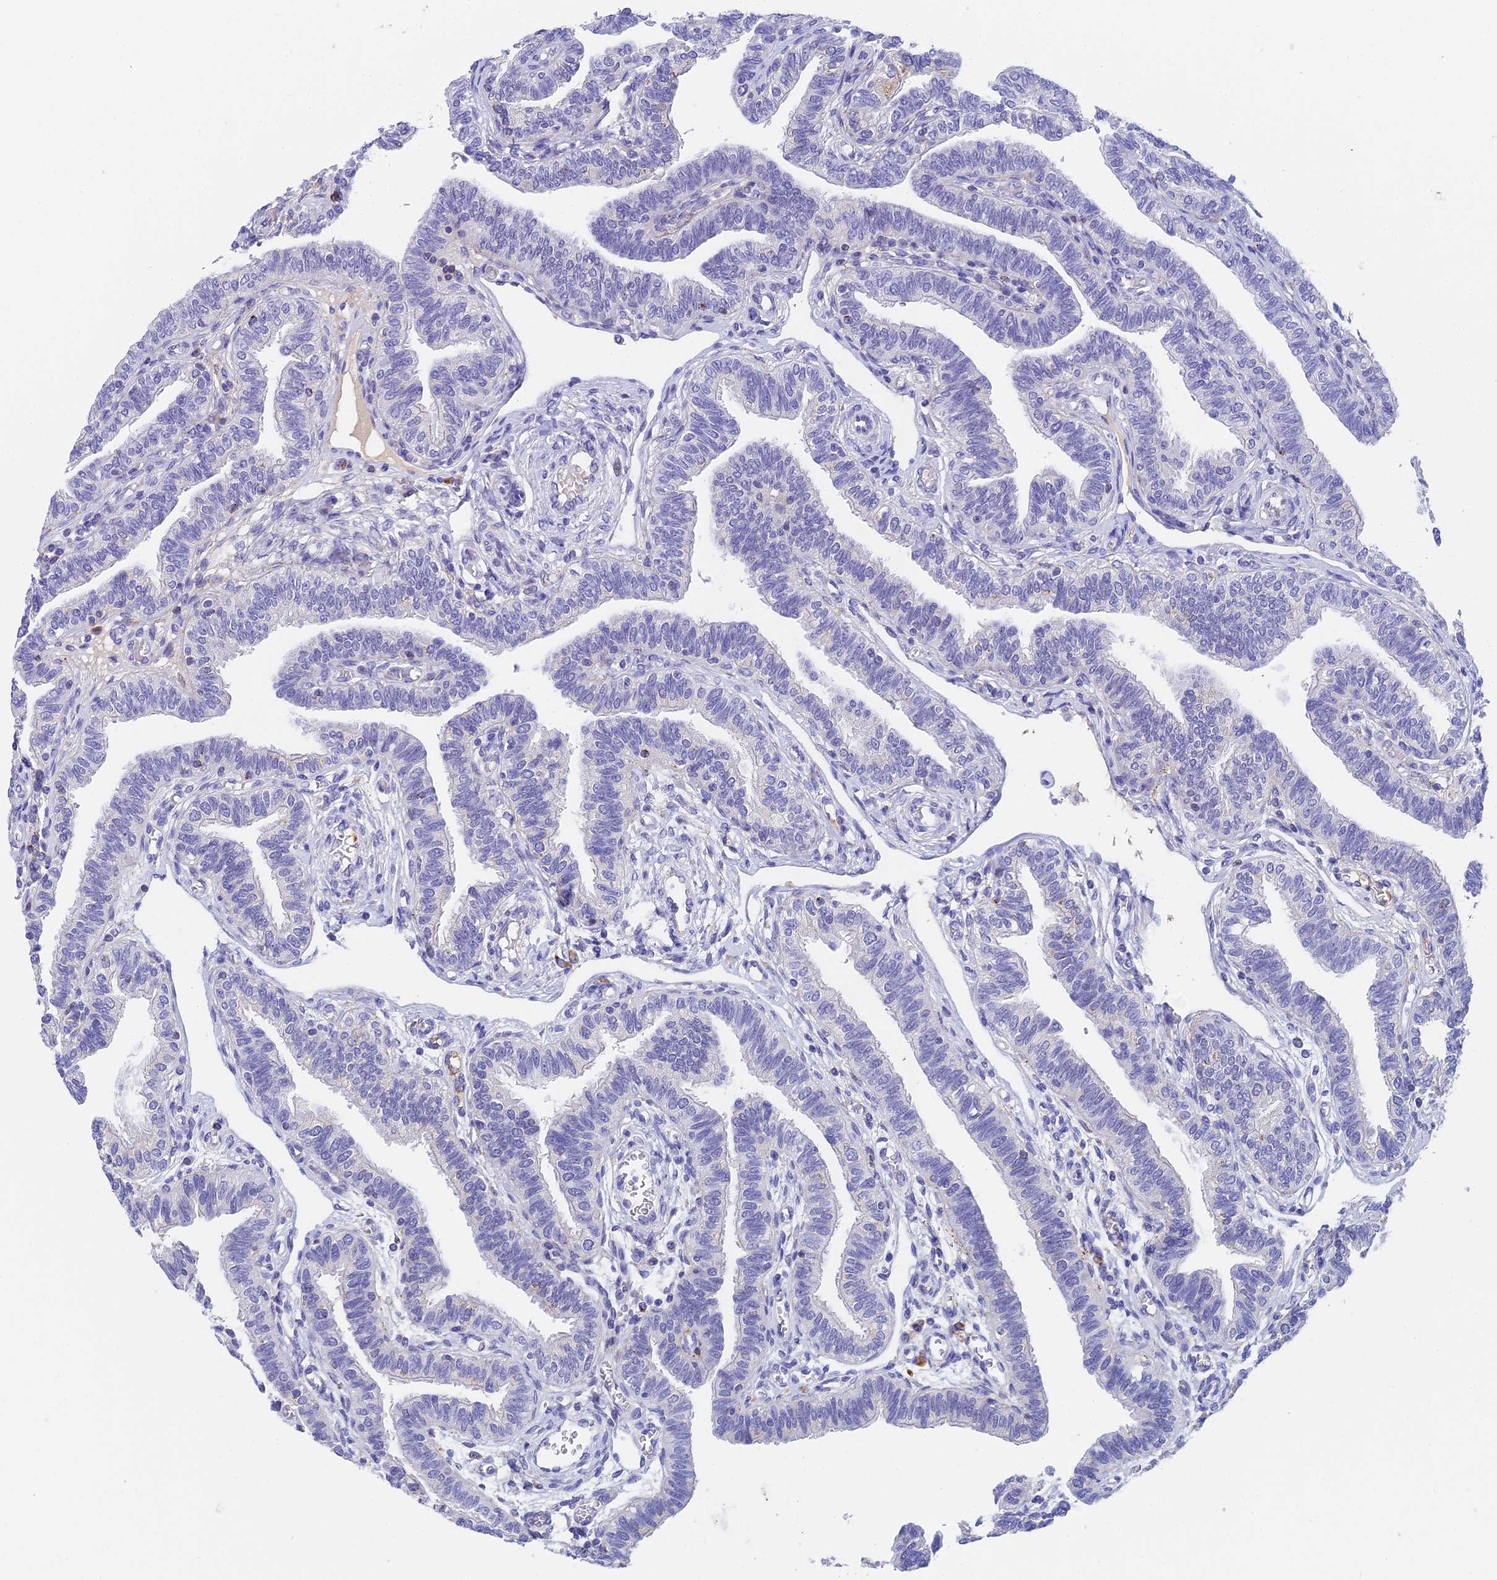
{"staining": {"intensity": "negative", "quantity": "none", "location": "none"}, "tissue": "fallopian tube", "cell_type": "Glandular cells", "image_type": "normal", "snomed": [{"axis": "morphology", "description": "Normal tissue, NOS"}, {"axis": "topography", "description": "Fallopian tube"}], "caption": "Immunohistochemical staining of normal fallopian tube demonstrates no significant expression in glandular cells. (Immunohistochemistry, brightfield microscopy, high magnification).", "gene": "ADAMTS13", "patient": {"sex": "female", "age": 39}}